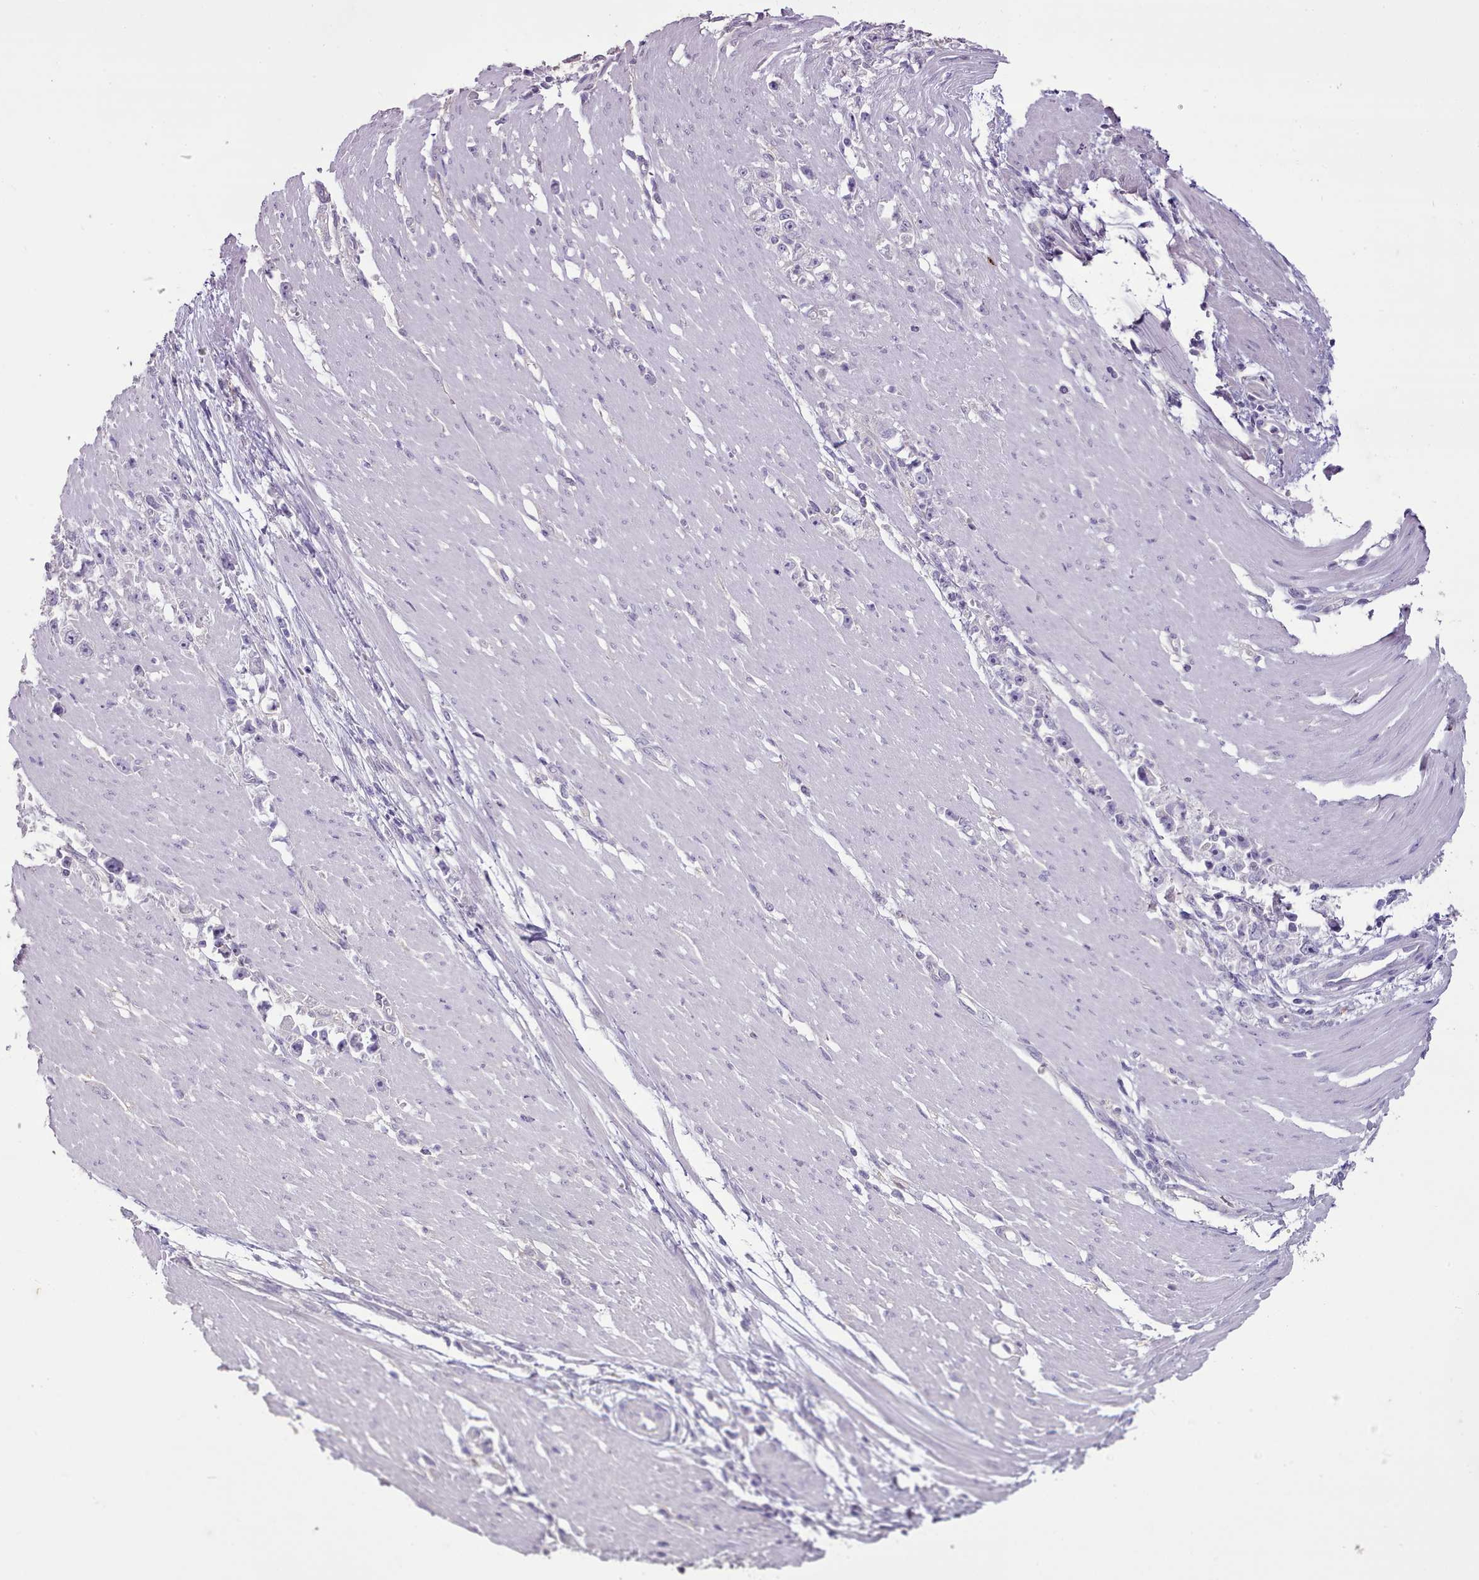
{"staining": {"intensity": "negative", "quantity": "none", "location": "none"}, "tissue": "stomach cancer", "cell_type": "Tumor cells", "image_type": "cancer", "snomed": [{"axis": "morphology", "description": "Adenocarcinoma, NOS"}, {"axis": "topography", "description": "Stomach"}], "caption": "An image of adenocarcinoma (stomach) stained for a protein displays no brown staining in tumor cells.", "gene": "BLOC1S2", "patient": {"sex": "female", "age": 59}}